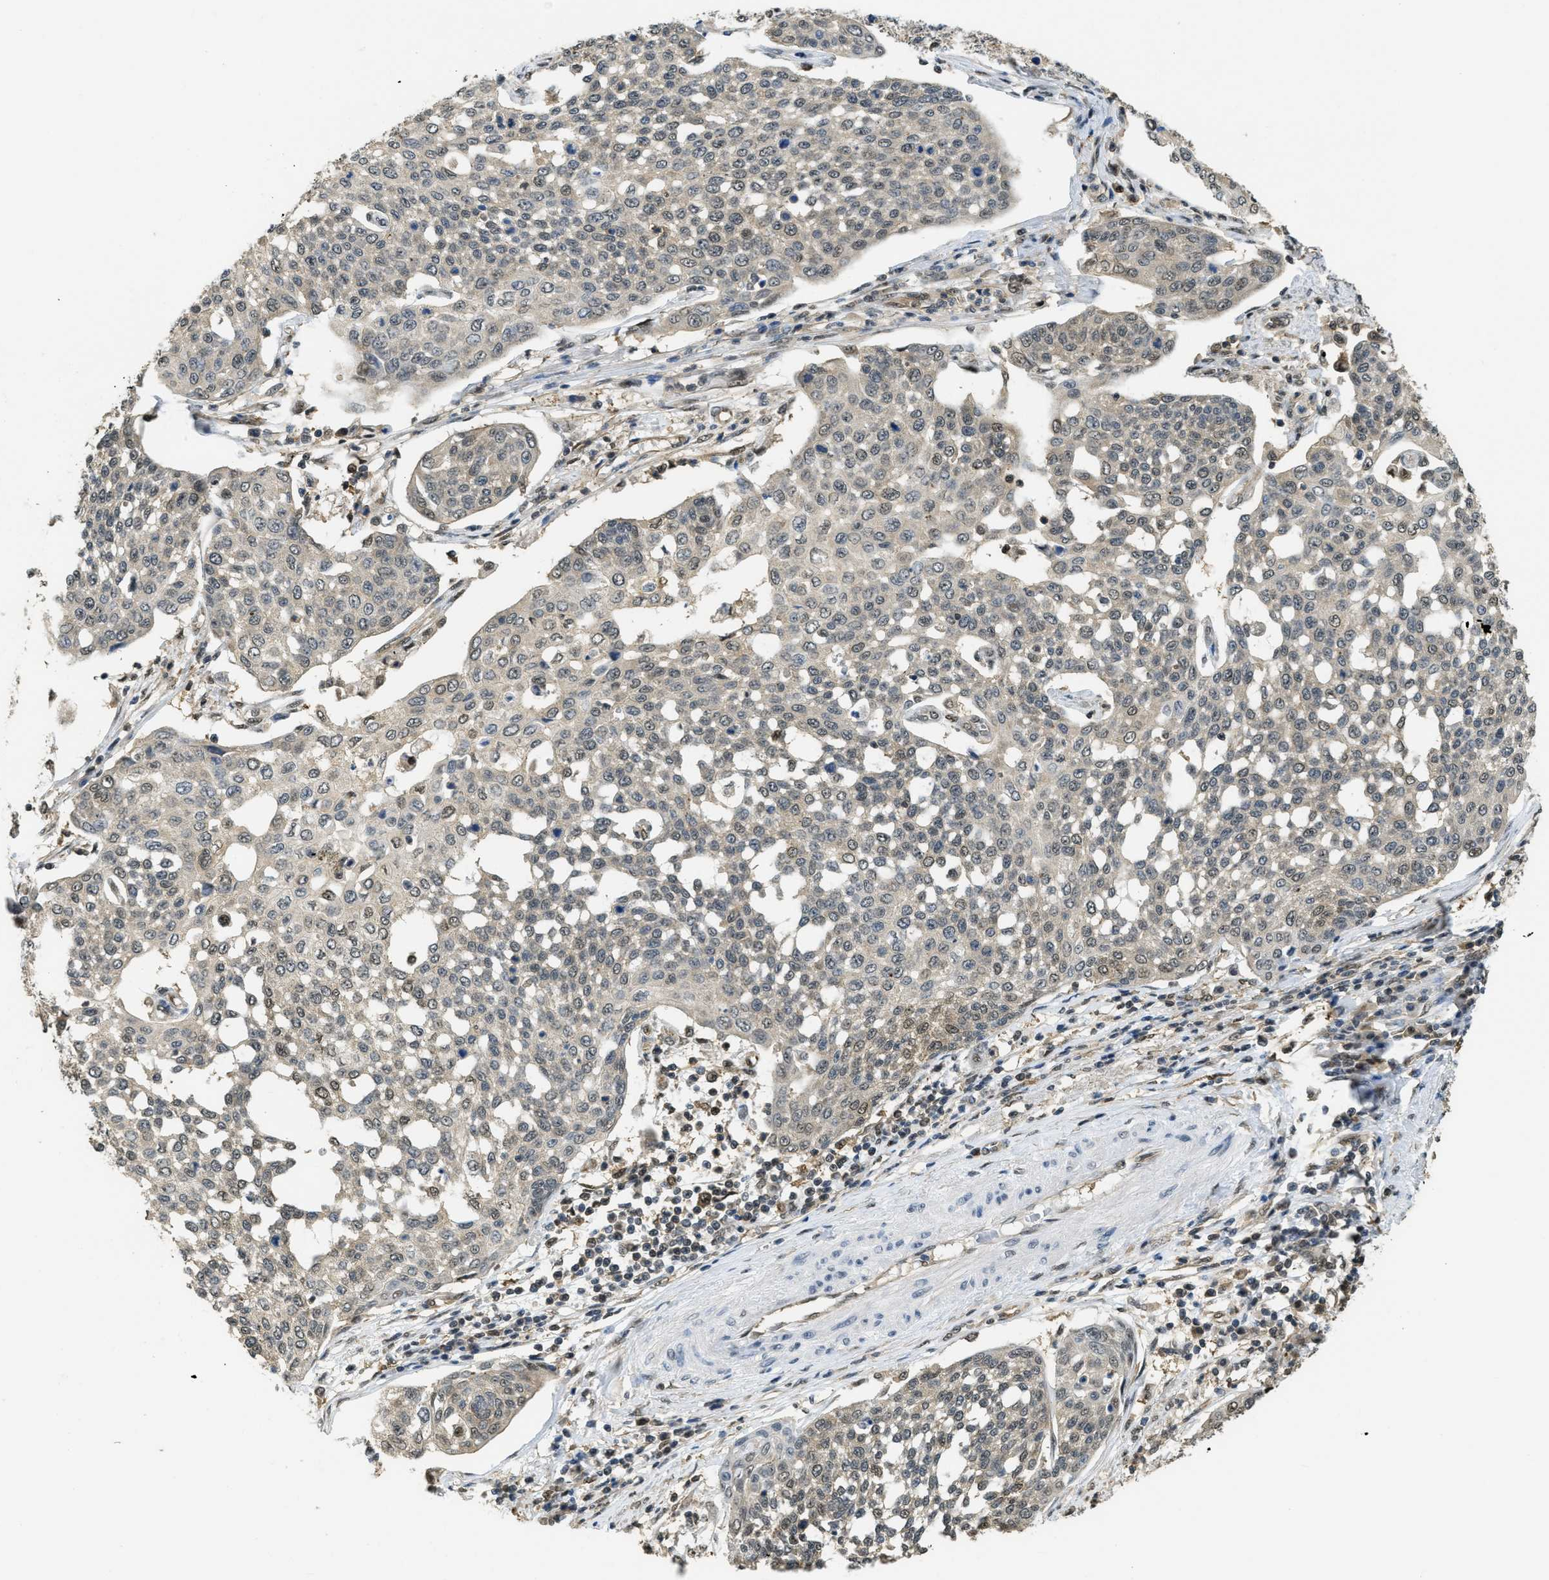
{"staining": {"intensity": "moderate", "quantity": "25%-75%", "location": "nuclear"}, "tissue": "cervical cancer", "cell_type": "Tumor cells", "image_type": "cancer", "snomed": [{"axis": "morphology", "description": "Squamous cell carcinoma, NOS"}, {"axis": "topography", "description": "Cervix"}], "caption": "Protein expression by immunohistochemistry exhibits moderate nuclear staining in approximately 25%-75% of tumor cells in cervical cancer (squamous cell carcinoma). (DAB = brown stain, brightfield microscopy at high magnification).", "gene": "PSMC5", "patient": {"sex": "female", "age": 34}}